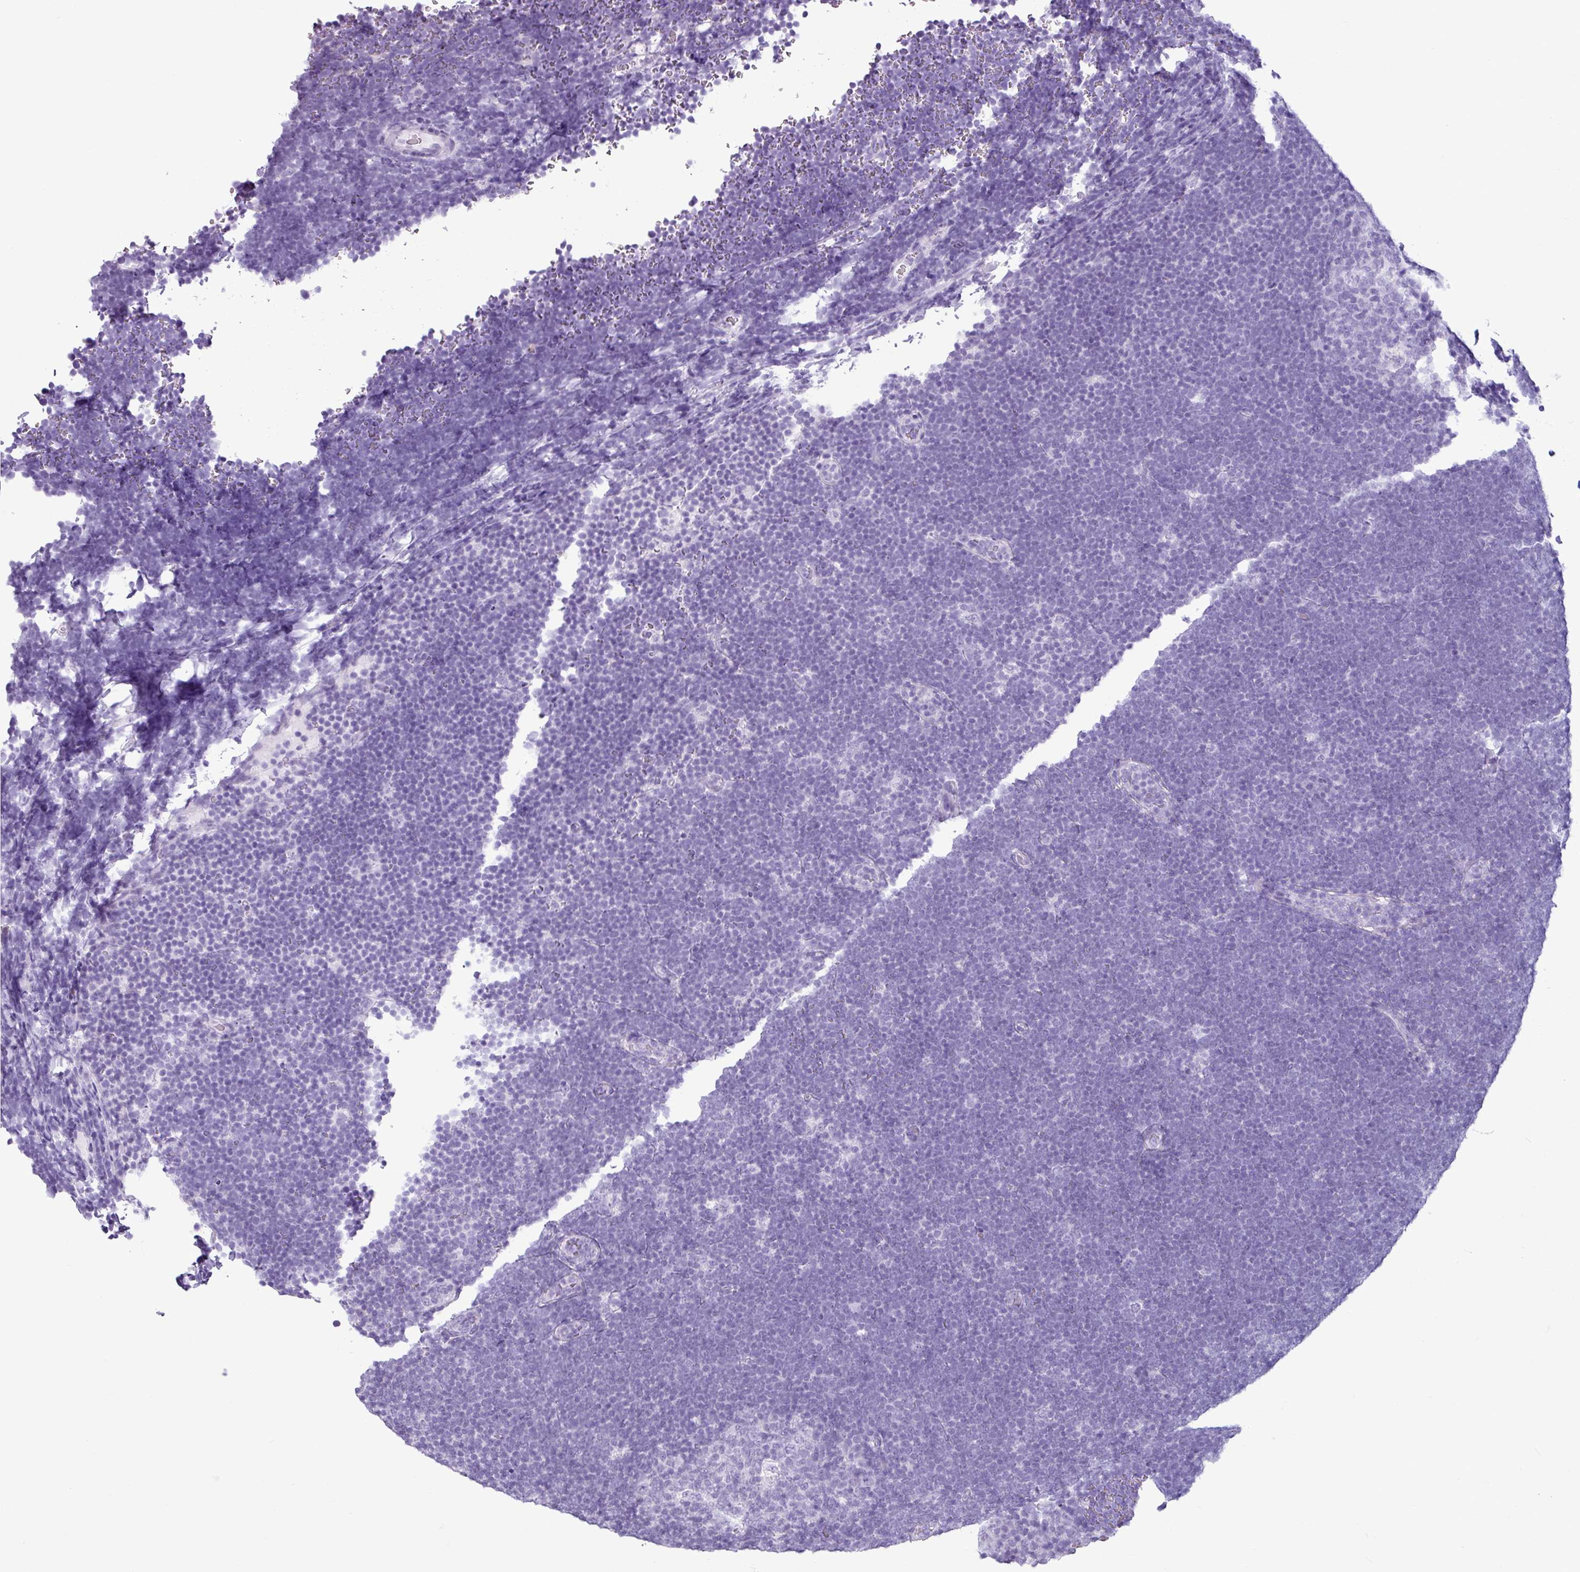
{"staining": {"intensity": "negative", "quantity": "none", "location": "none"}, "tissue": "lymphoma", "cell_type": "Tumor cells", "image_type": "cancer", "snomed": [{"axis": "morphology", "description": "Malignant lymphoma, non-Hodgkin's type, High grade"}, {"axis": "topography", "description": "Lymph node"}], "caption": "Protein analysis of lymphoma reveals no significant expression in tumor cells. Nuclei are stained in blue.", "gene": "AMY1B", "patient": {"sex": "male", "age": 13}}